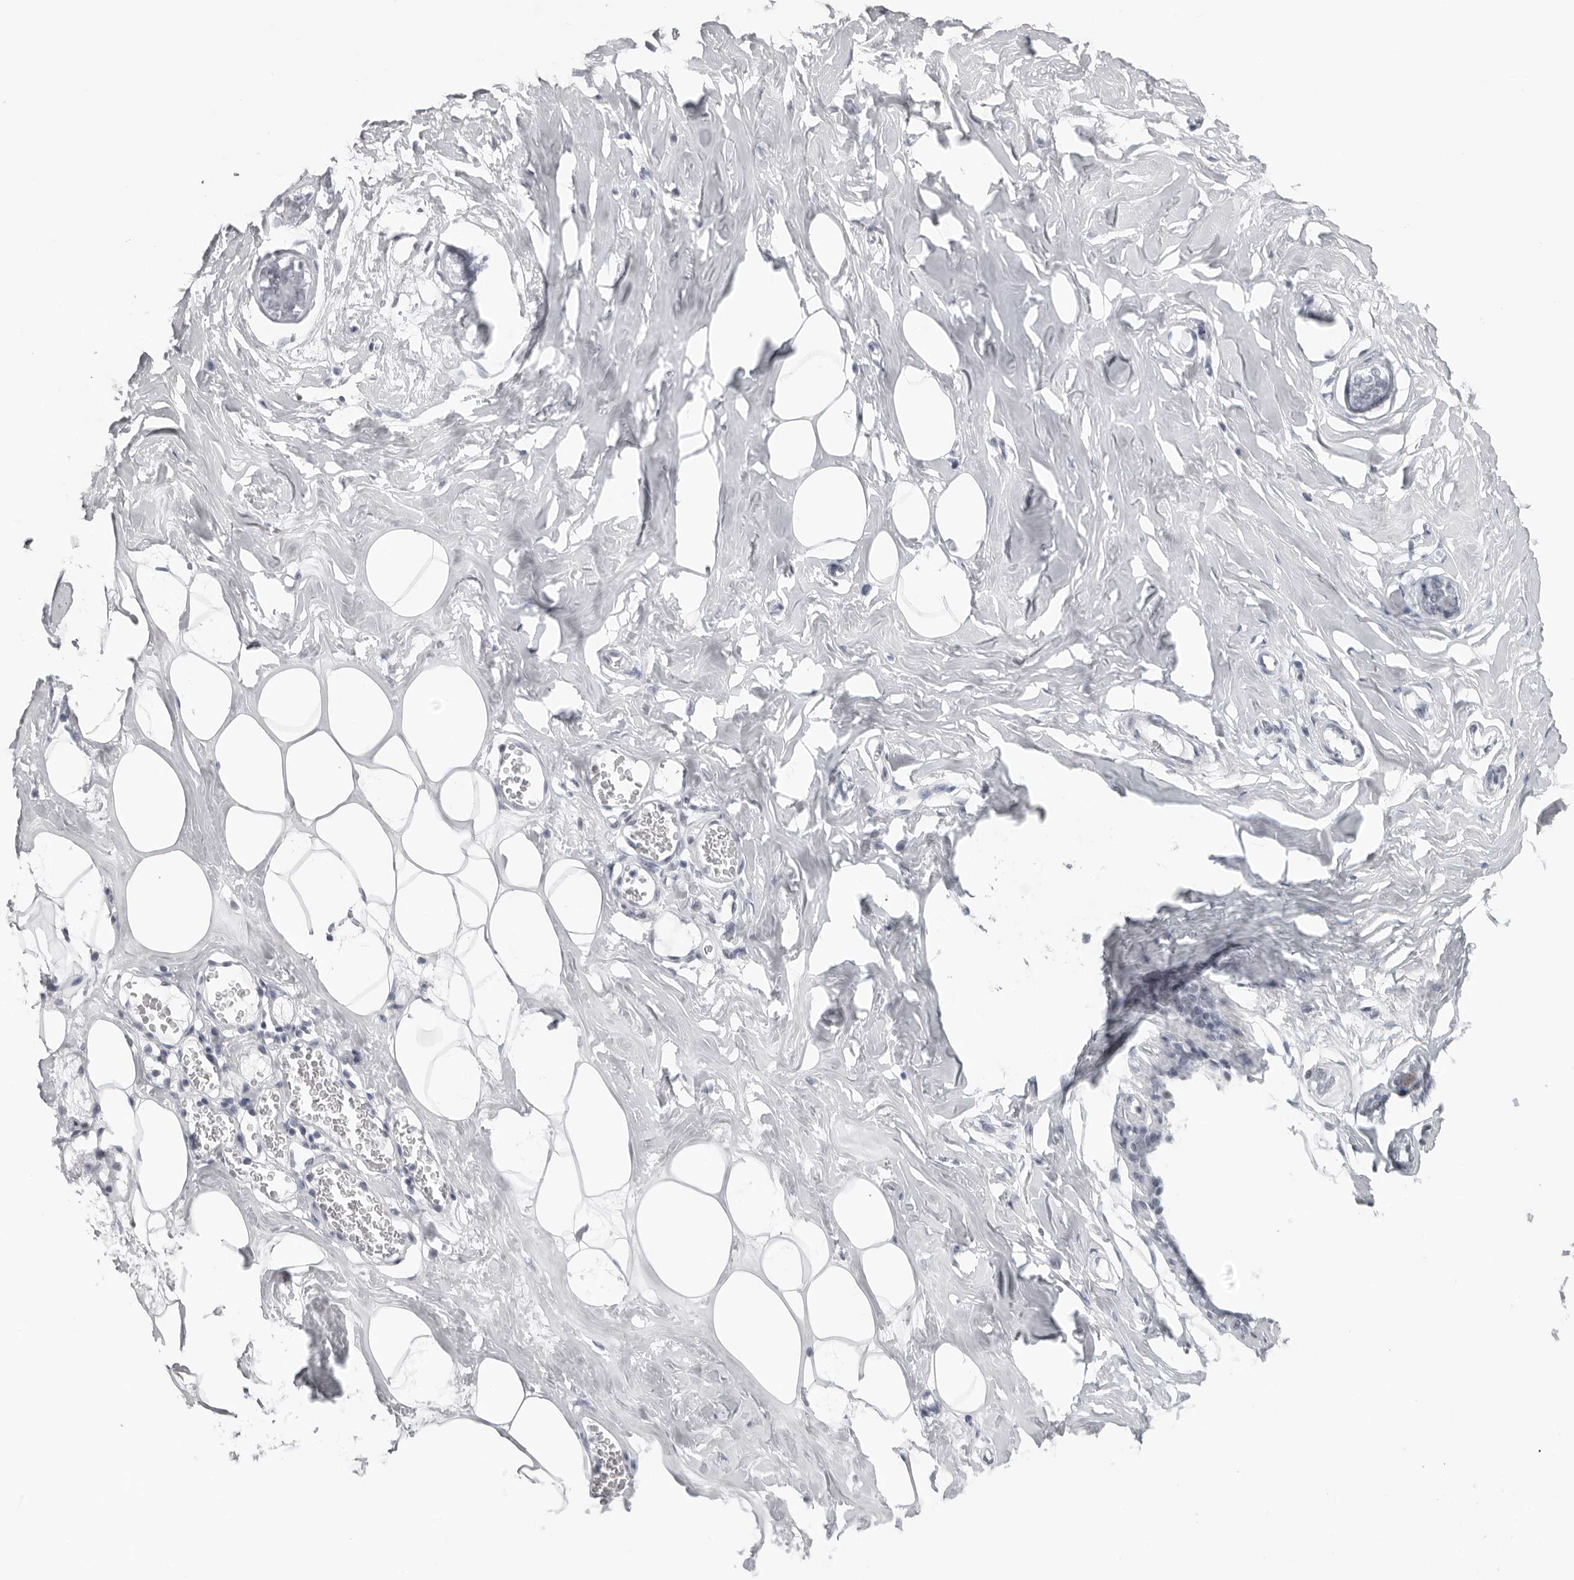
{"staining": {"intensity": "negative", "quantity": "none", "location": "none"}, "tissue": "adipose tissue", "cell_type": "Adipocytes", "image_type": "normal", "snomed": [{"axis": "morphology", "description": "Normal tissue, NOS"}, {"axis": "morphology", "description": "Fibrosis, NOS"}, {"axis": "topography", "description": "Breast"}, {"axis": "topography", "description": "Adipose tissue"}], "caption": "Immunohistochemical staining of benign adipose tissue reveals no significant staining in adipocytes. The staining is performed using DAB brown chromogen with nuclei counter-stained in using hematoxylin.", "gene": "ESPN", "patient": {"sex": "female", "age": 39}}